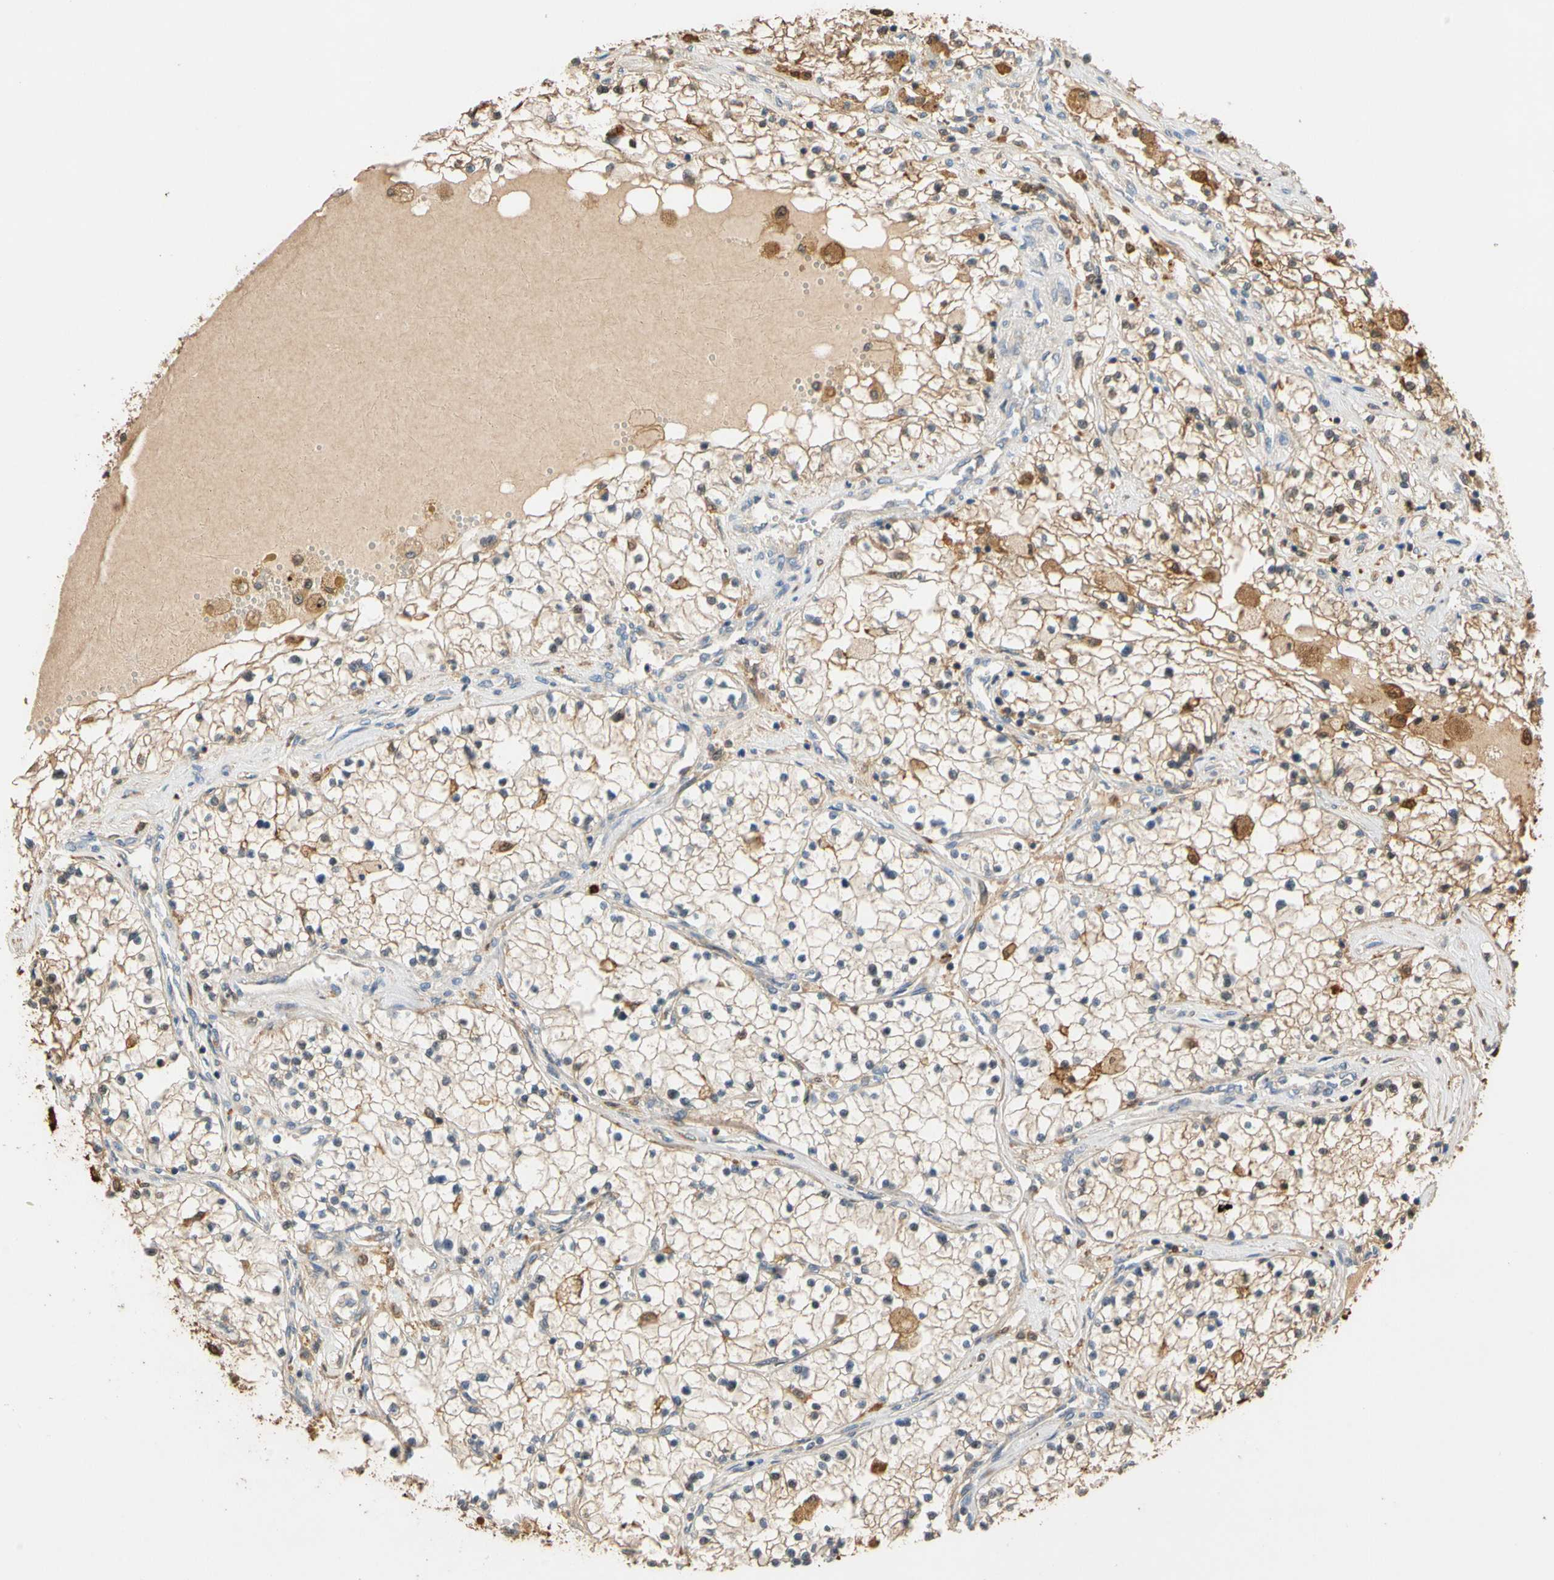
{"staining": {"intensity": "moderate", "quantity": "<25%", "location": "cytoplasmic/membranous"}, "tissue": "renal cancer", "cell_type": "Tumor cells", "image_type": "cancer", "snomed": [{"axis": "morphology", "description": "Adenocarcinoma, NOS"}, {"axis": "topography", "description": "Kidney"}], "caption": "Immunohistochemistry (IHC) photomicrograph of neoplastic tissue: human renal cancer (adenocarcinoma) stained using immunohistochemistry (IHC) reveals low levels of moderate protein expression localized specifically in the cytoplasmic/membranous of tumor cells, appearing as a cytoplasmic/membranous brown color.", "gene": "GPSM2", "patient": {"sex": "male", "age": 68}}